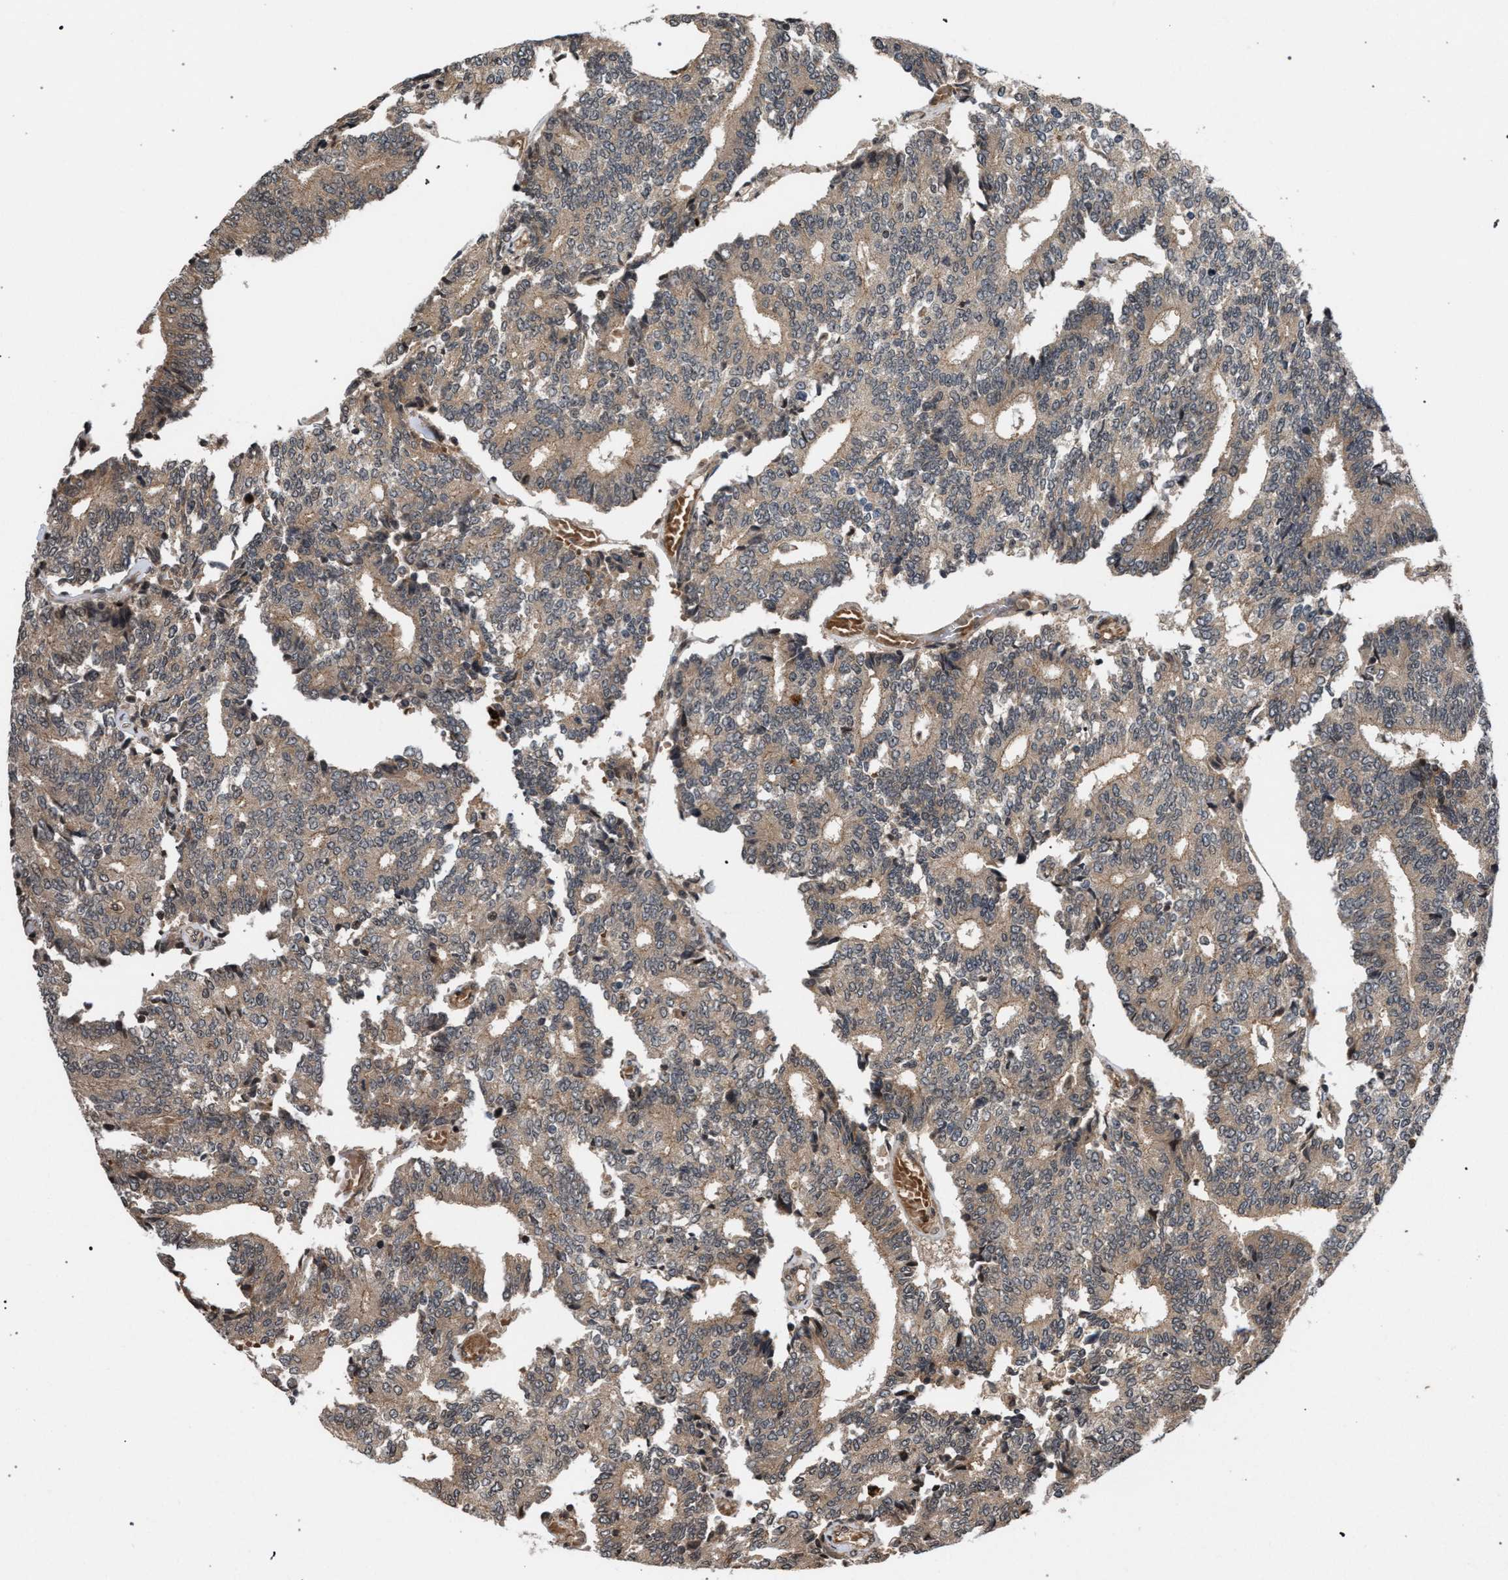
{"staining": {"intensity": "weak", "quantity": ">75%", "location": "cytoplasmic/membranous"}, "tissue": "prostate cancer", "cell_type": "Tumor cells", "image_type": "cancer", "snomed": [{"axis": "morphology", "description": "Adenocarcinoma, High grade"}, {"axis": "topography", "description": "Prostate"}], "caption": "Protein staining reveals weak cytoplasmic/membranous expression in about >75% of tumor cells in prostate cancer (high-grade adenocarcinoma). (brown staining indicates protein expression, while blue staining denotes nuclei).", "gene": "IRAK4", "patient": {"sex": "male", "age": 55}}